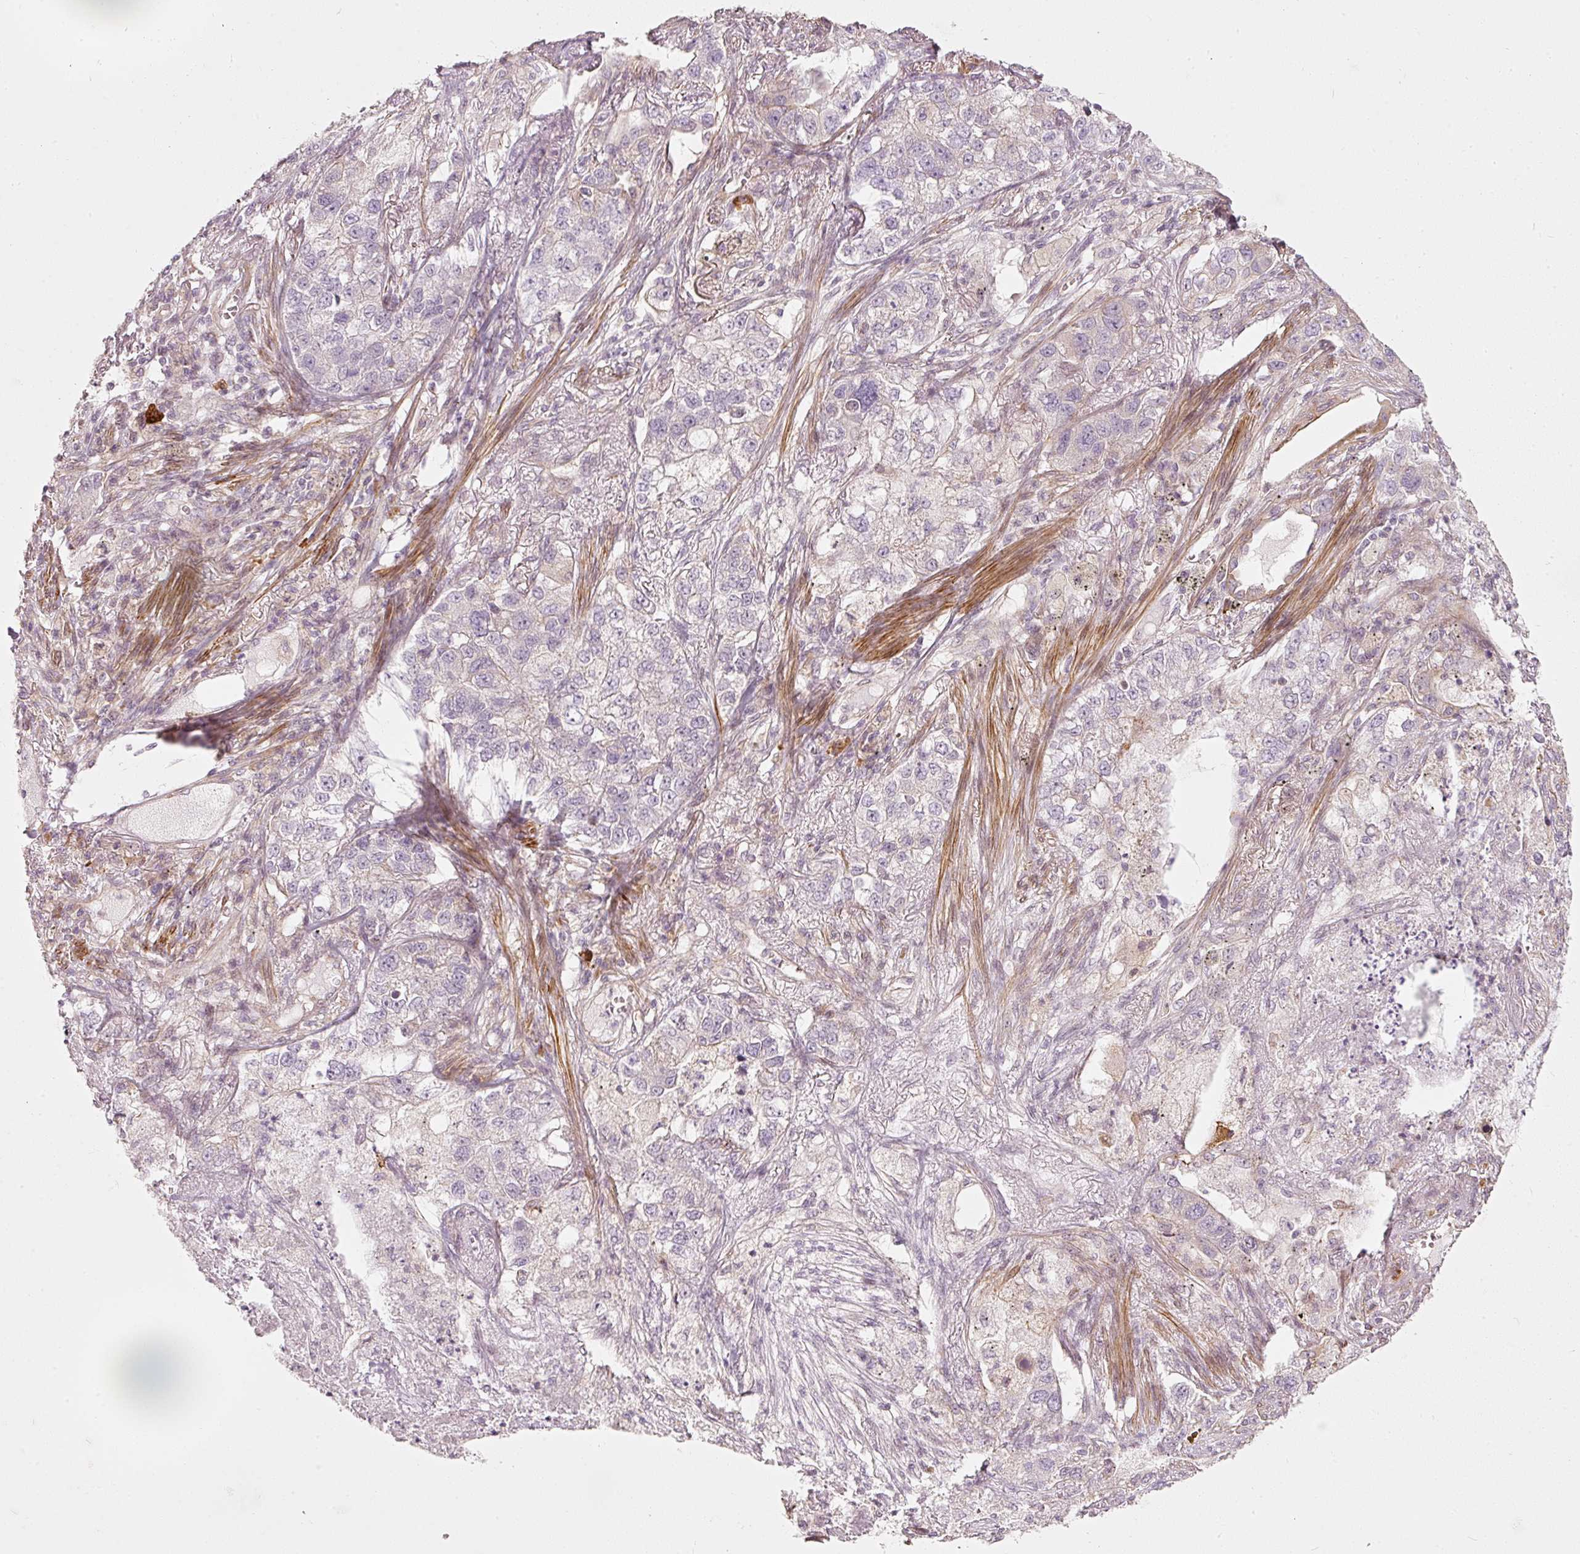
{"staining": {"intensity": "negative", "quantity": "none", "location": "none"}, "tissue": "lung cancer", "cell_type": "Tumor cells", "image_type": "cancer", "snomed": [{"axis": "morphology", "description": "Adenocarcinoma, NOS"}, {"axis": "topography", "description": "Lung"}], "caption": "Tumor cells show no significant protein staining in lung cancer.", "gene": "KCNQ1", "patient": {"sex": "male", "age": 49}}